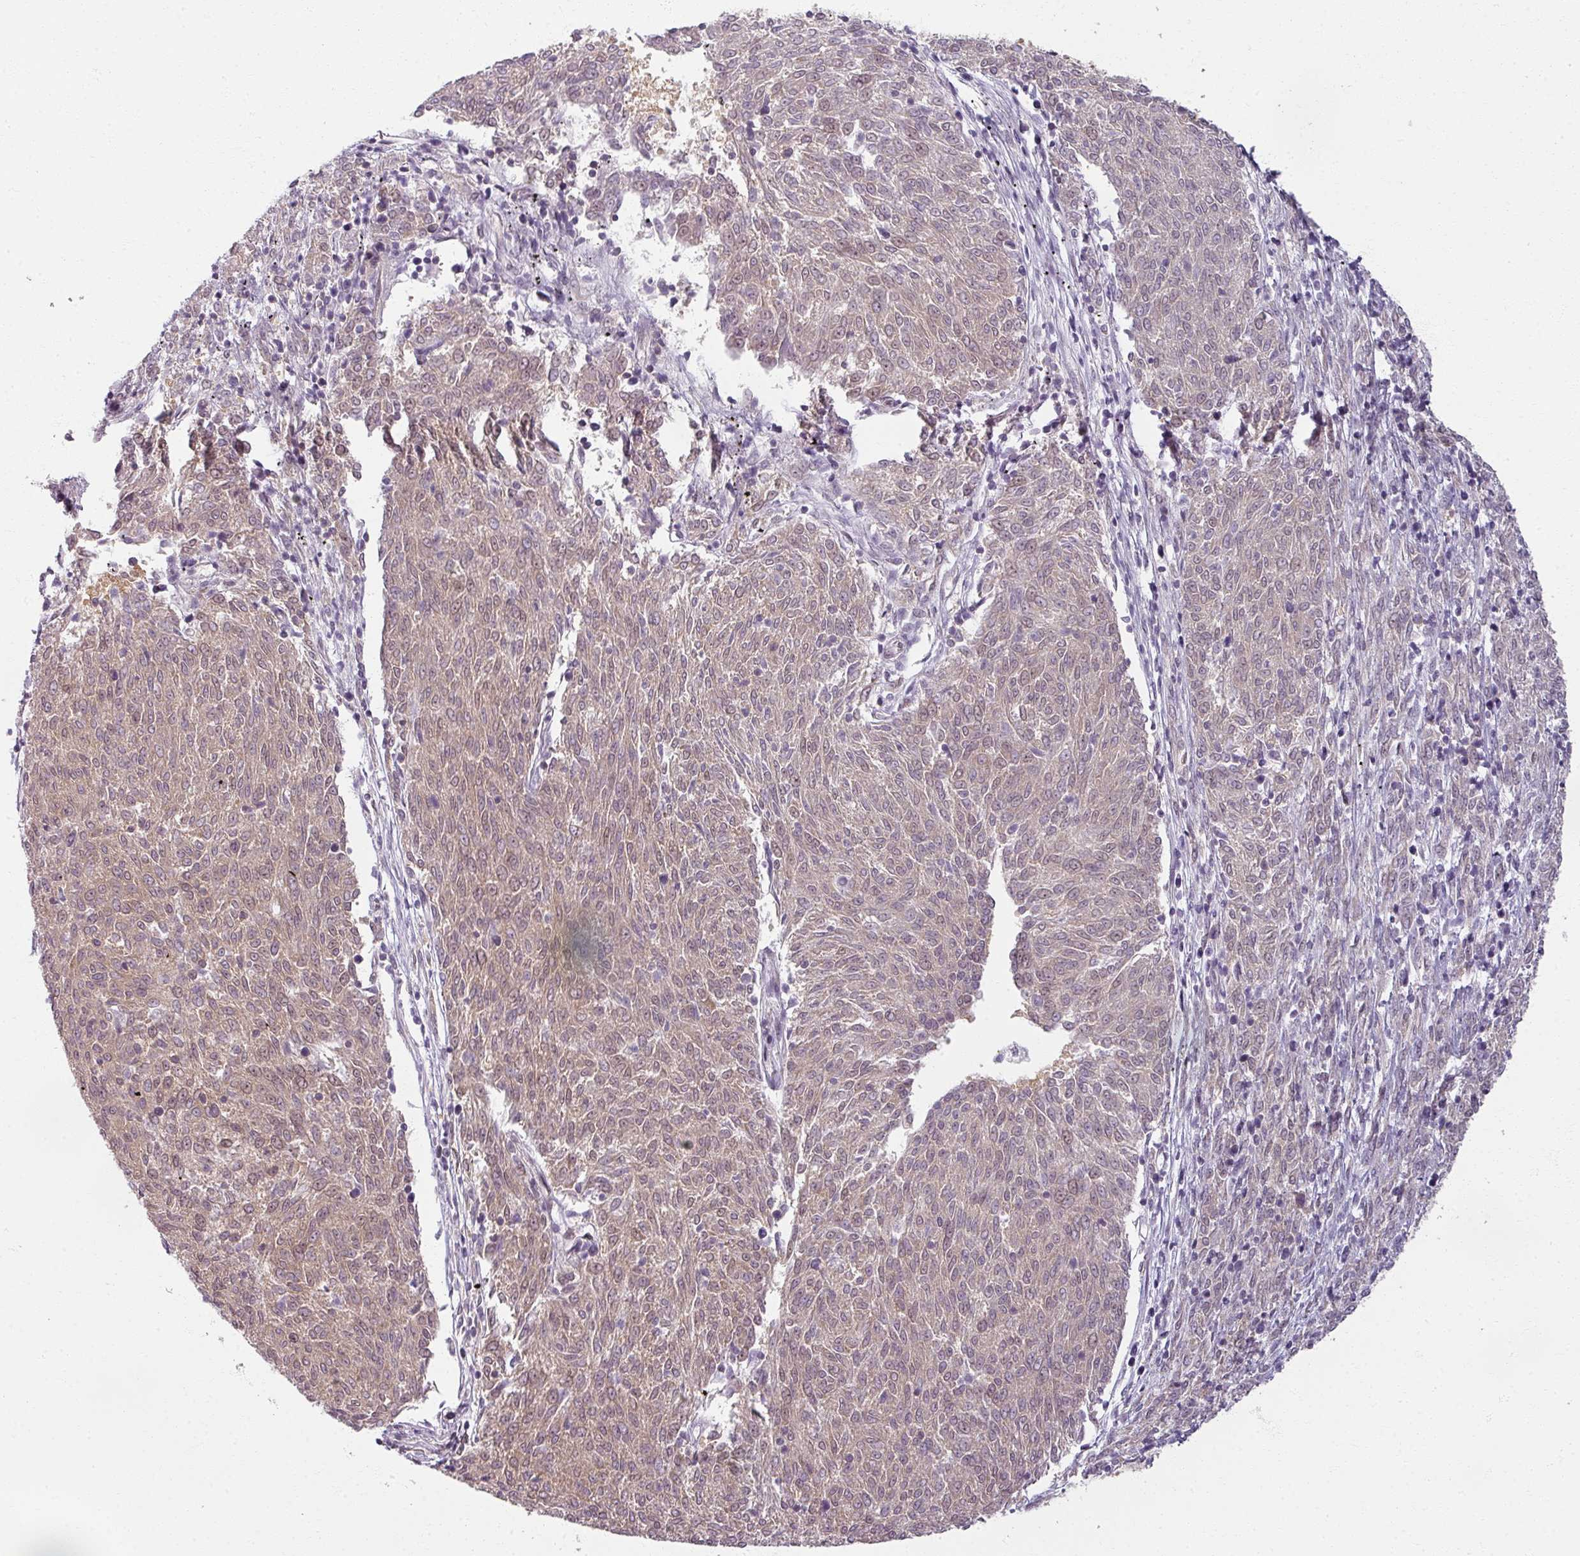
{"staining": {"intensity": "weak", "quantity": "25%-75%", "location": "cytoplasmic/membranous,nuclear"}, "tissue": "melanoma", "cell_type": "Tumor cells", "image_type": "cancer", "snomed": [{"axis": "morphology", "description": "Malignant melanoma, NOS"}, {"axis": "topography", "description": "Skin"}], "caption": "Human melanoma stained with a brown dye displays weak cytoplasmic/membranous and nuclear positive positivity in about 25%-75% of tumor cells.", "gene": "AGPAT4", "patient": {"sex": "female", "age": 72}}